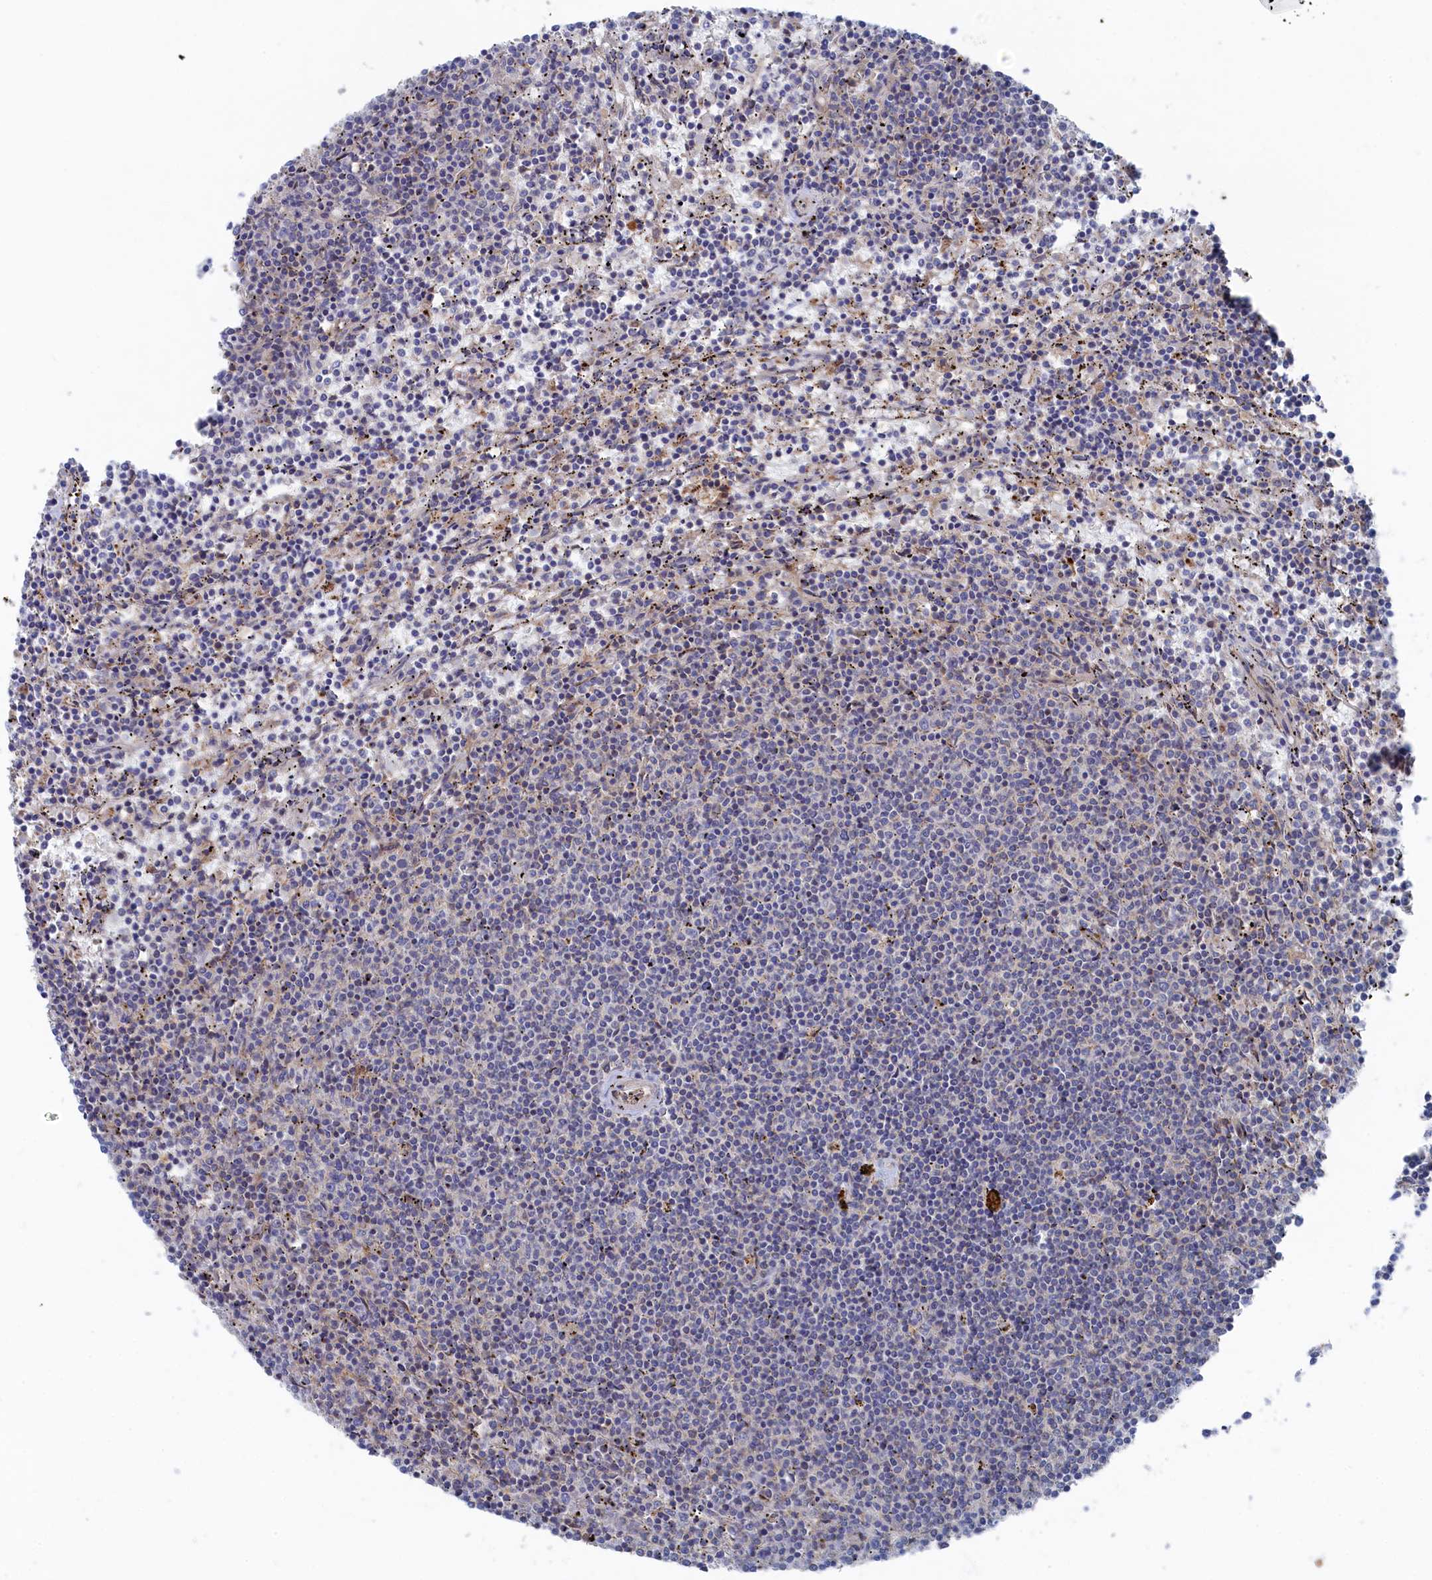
{"staining": {"intensity": "negative", "quantity": "none", "location": "none"}, "tissue": "lymphoma", "cell_type": "Tumor cells", "image_type": "cancer", "snomed": [{"axis": "morphology", "description": "Malignant lymphoma, non-Hodgkin's type, Low grade"}, {"axis": "topography", "description": "Spleen"}], "caption": "Immunohistochemistry (IHC) of human lymphoma displays no expression in tumor cells.", "gene": "FILIP1L", "patient": {"sex": "female", "age": 50}}